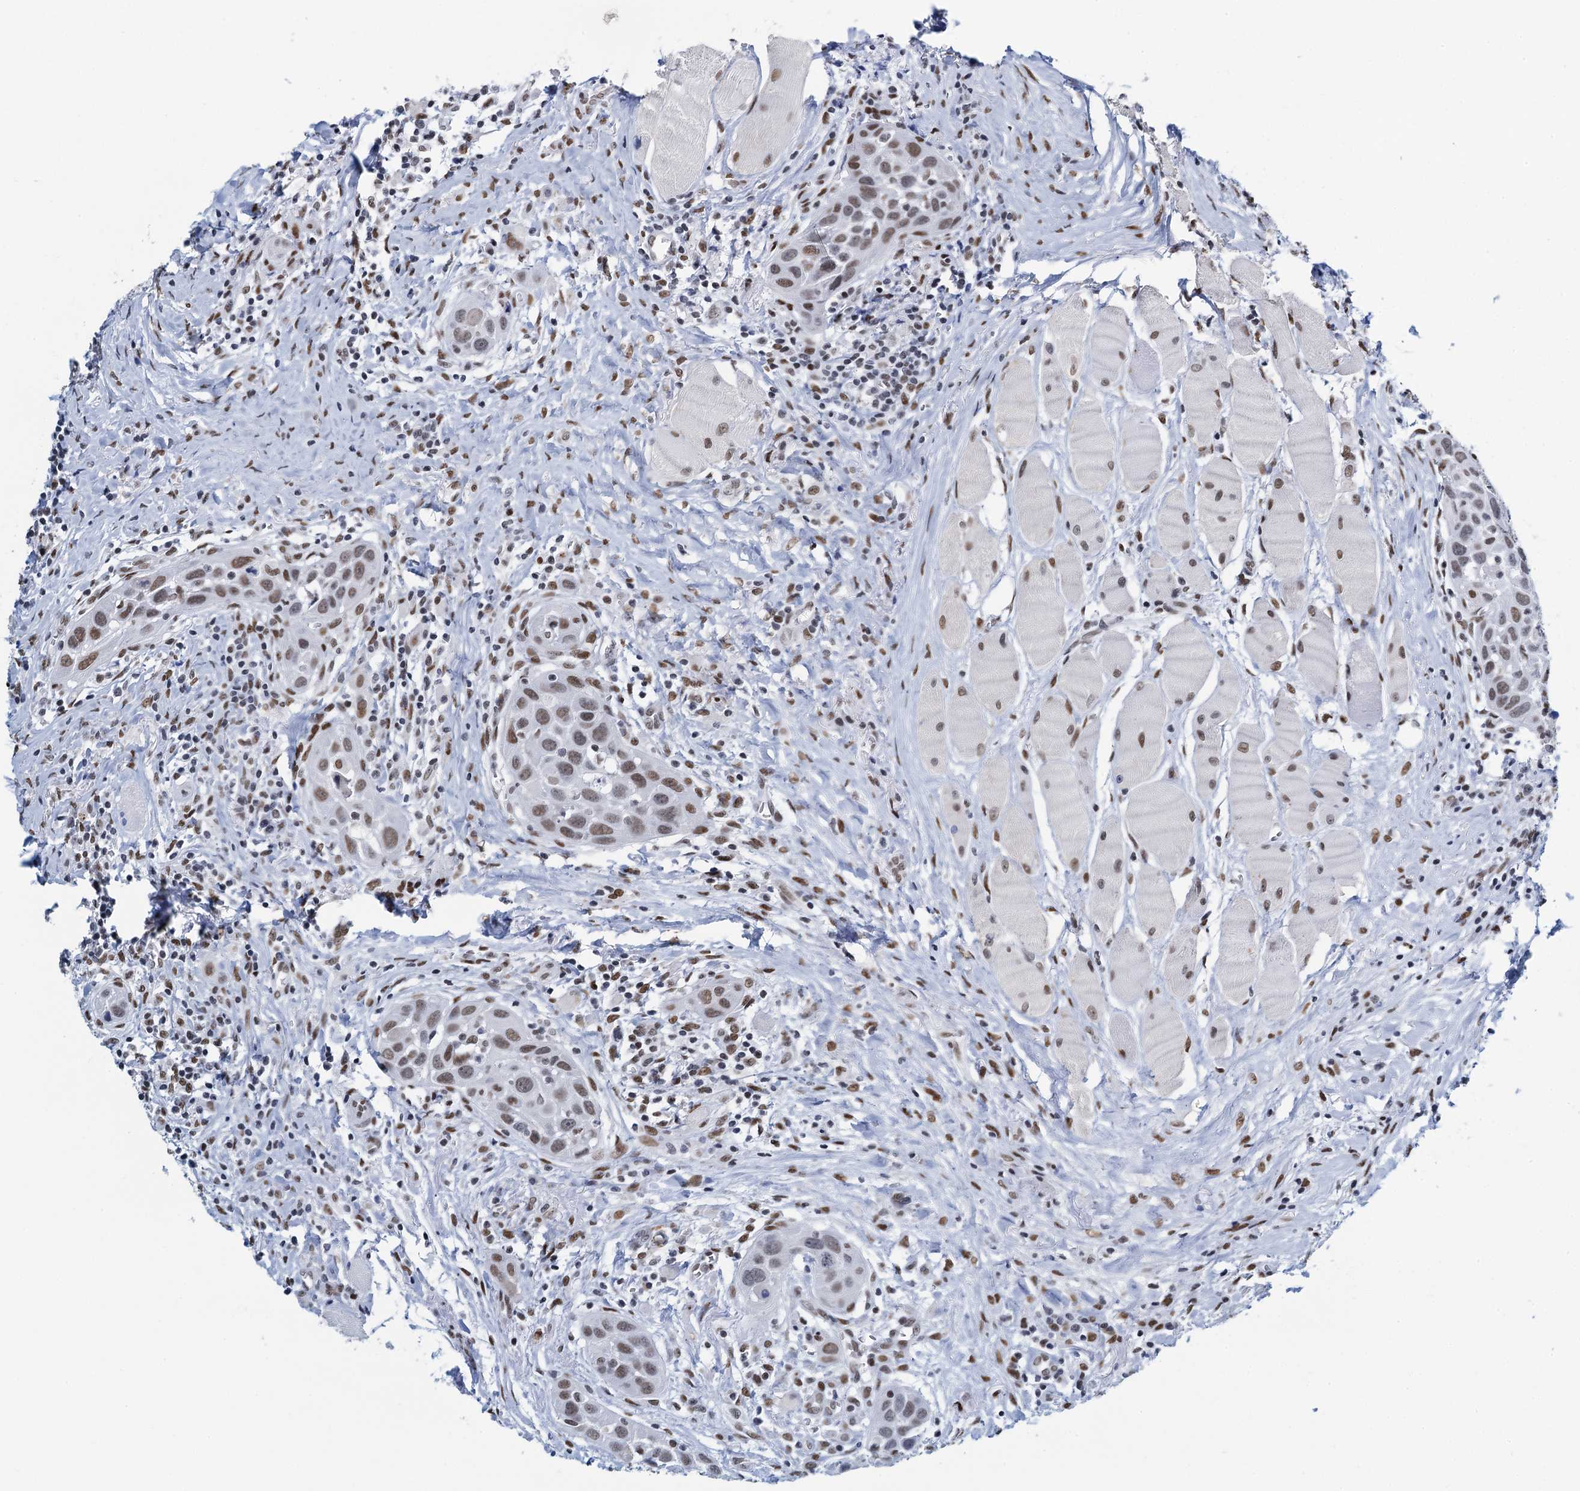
{"staining": {"intensity": "moderate", "quantity": ">75%", "location": "nuclear"}, "tissue": "head and neck cancer", "cell_type": "Tumor cells", "image_type": "cancer", "snomed": [{"axis": "morphology", "description": "Squamous cell carcinoma, NOS"}, {"axis": "topography", "description": "Oral tissue"}, {"axis": "topography", "description": "Head-Neck"}], "caption": "IHC image of squamous cell carcinoma (head and neck) stained for a protein (brown), which demonstrates medium levels of moderate nuclear staining in approximately >75% of tumor cells.", "gene": "HNRNPUL2", "patient": {"sex": "female", "age": 50}}